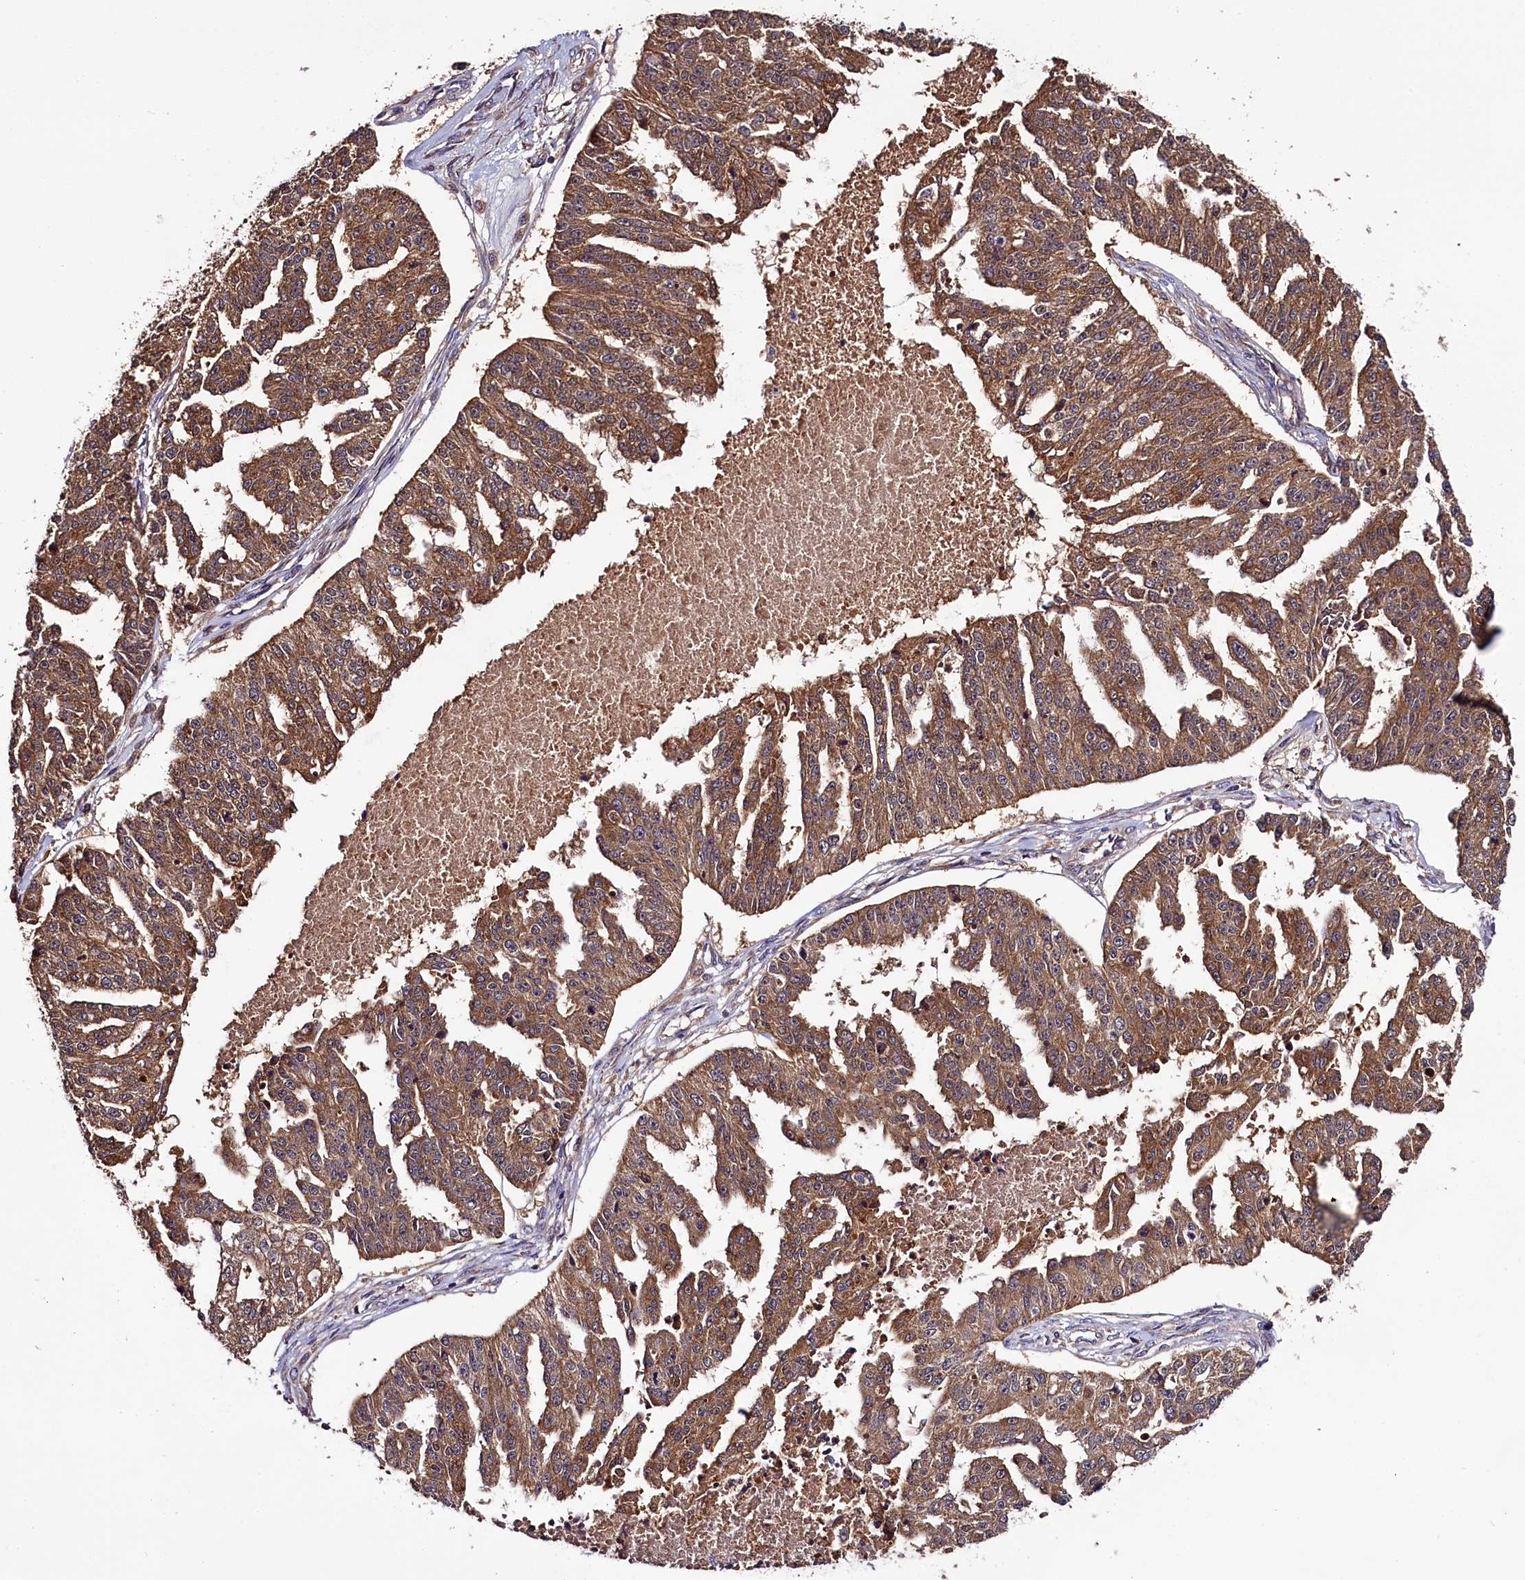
{"staining": {"intensity": "moderate", "quantity": ">75%", "location": "cytoplasmic/membranous"}, "tissue": "ovarian cancer", "cell_type": "Tumor cells", "image_type": "cancer", "snomed": [{"axis": "morphology", "description": "Cystadenocarcinoma, serous, NOS"}, {"axis": "topography", "description": "Ovary"}], "caption": "Moderate cytoplasmic/membranous positivity is present in approximately >75% of tumor cells in ovarian cancer.", "gene": "RPUSD2", "patient": {"sex": "female", "age": 58}}